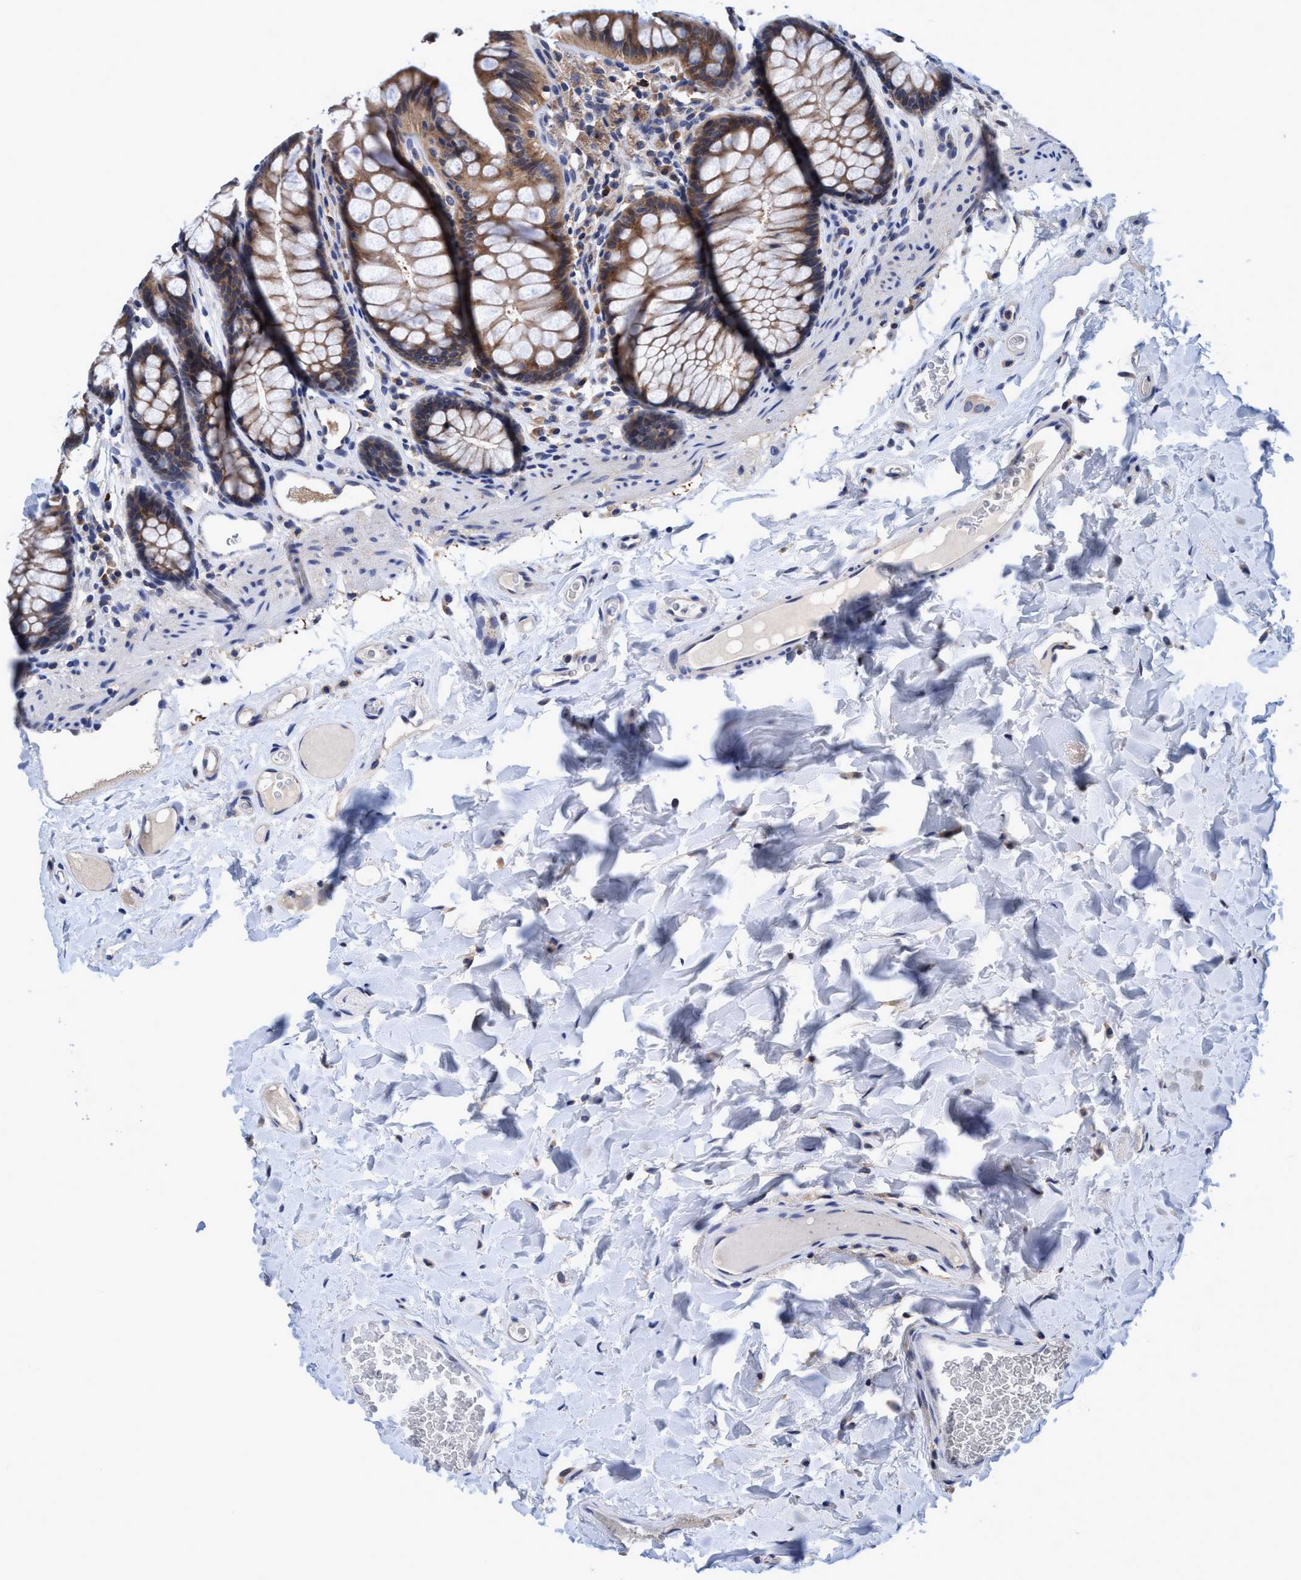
{"staining": {"intensity": "weak", "quantity": ">75%", "location": "cytoplasmic/membranous"}, "tissue": "colon", "cell_type": "Endothelial cells", "image_type": "normal", "snomed": [{"axis": "morphology", "description": "Normal tissue, NOS"}, {"axis": "topography", "description": "Colon"}], "caption": "The histopathology image demonstrates a brown stain indicating the presence of a protein in the cytoplasmic/membranous of endothelial cells in colon.", "gene": "CALCOCO2", "patient": {"sex": "female", "age": 55}}